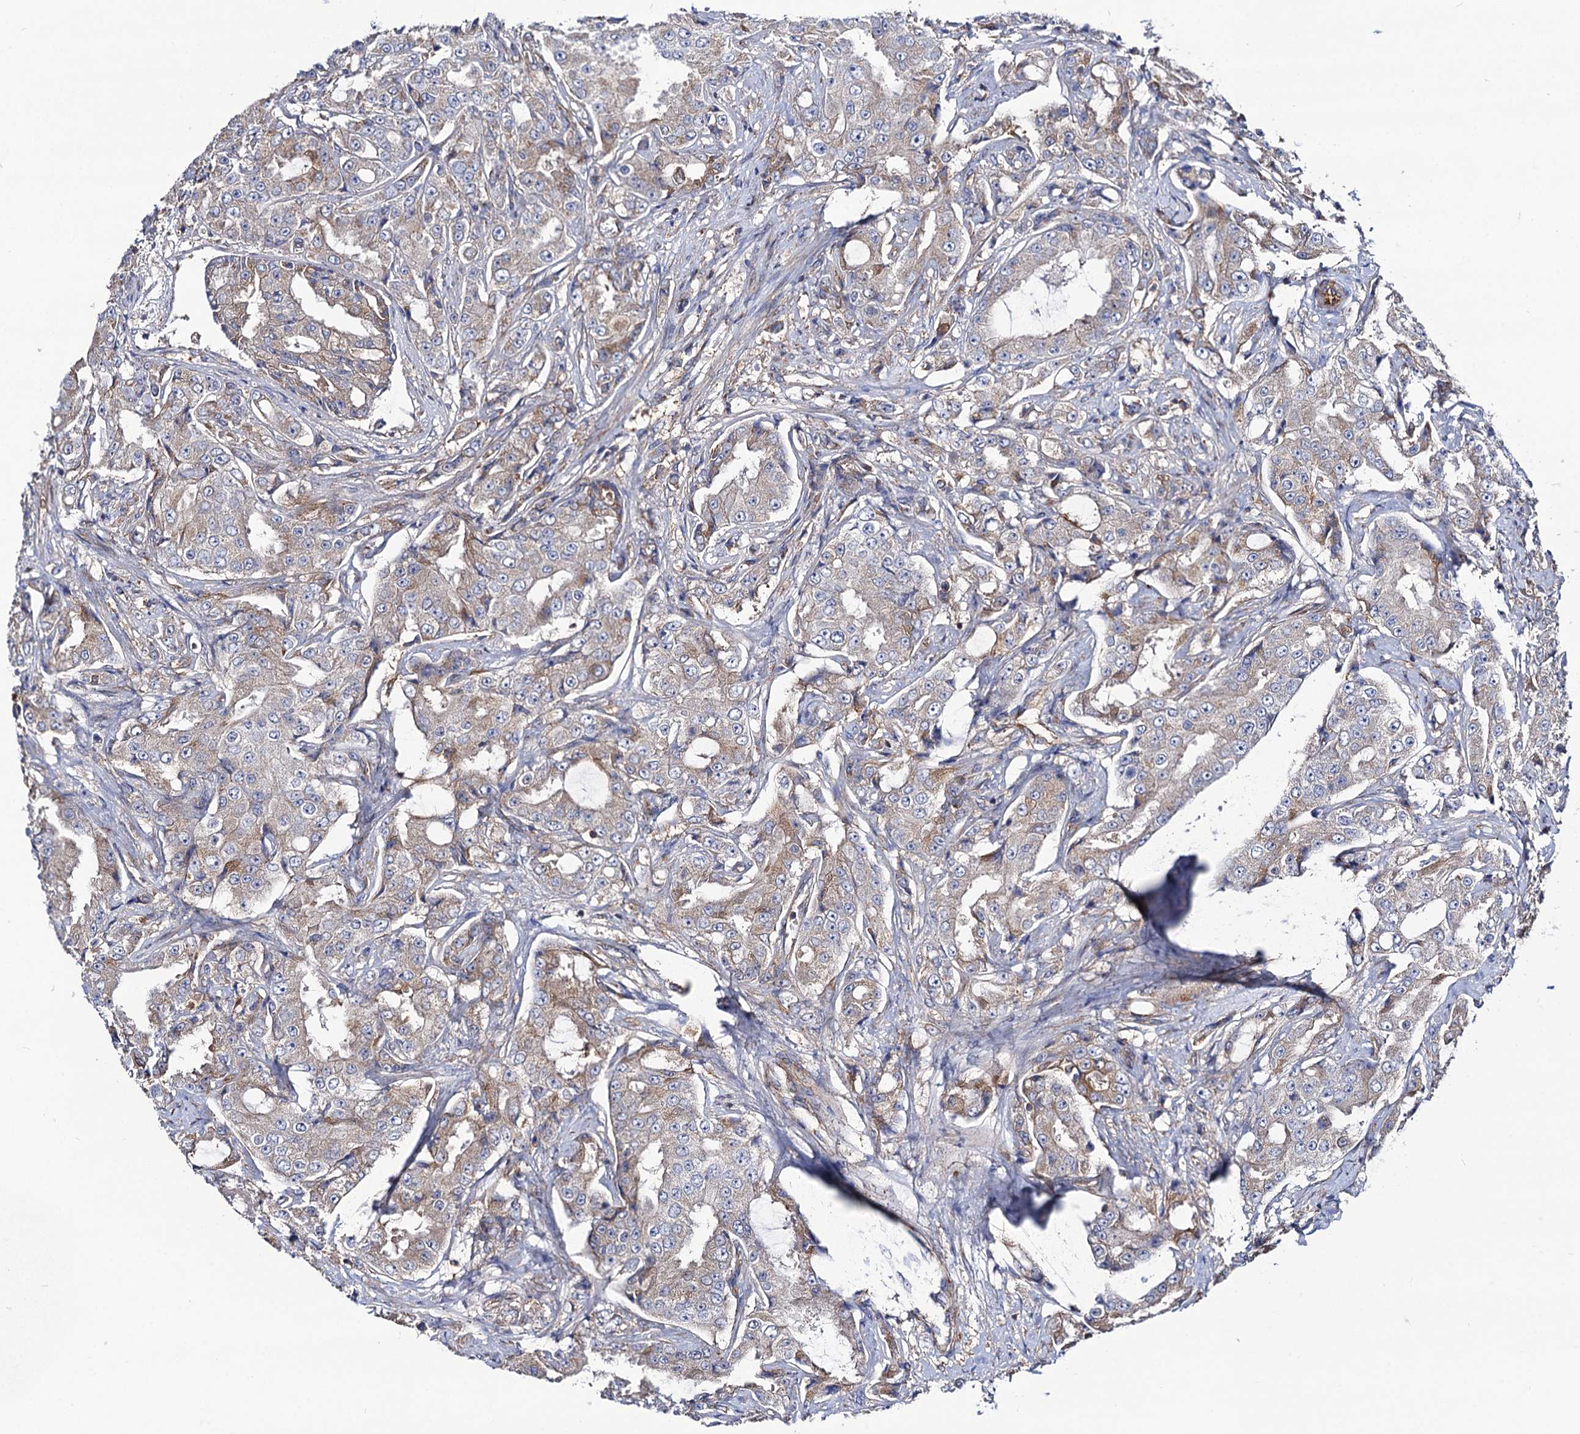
{"staining": {"intensity": "weak", "quantity": "25%-75%", "location": "cytoplasmic/membranous"}, "tissue": "prostate cancer", "cell_type": "Tumor cells", "image_type": "cancer", "snomed": [{"axis": "morphology", "description": "Adenocarcinoma, High grade"}, {"axis": "topography", "description": "Prostate"}], "caption": "Weak cytoplasmic/membranous expression for a protein is identified in about 25%-75% of tumor cells of prostate adenocarcinoma (high-grade) using immunohistochemistry (IHC).", "gene": "DYDC1", "patient": {"sex": "male", "age": 73}}